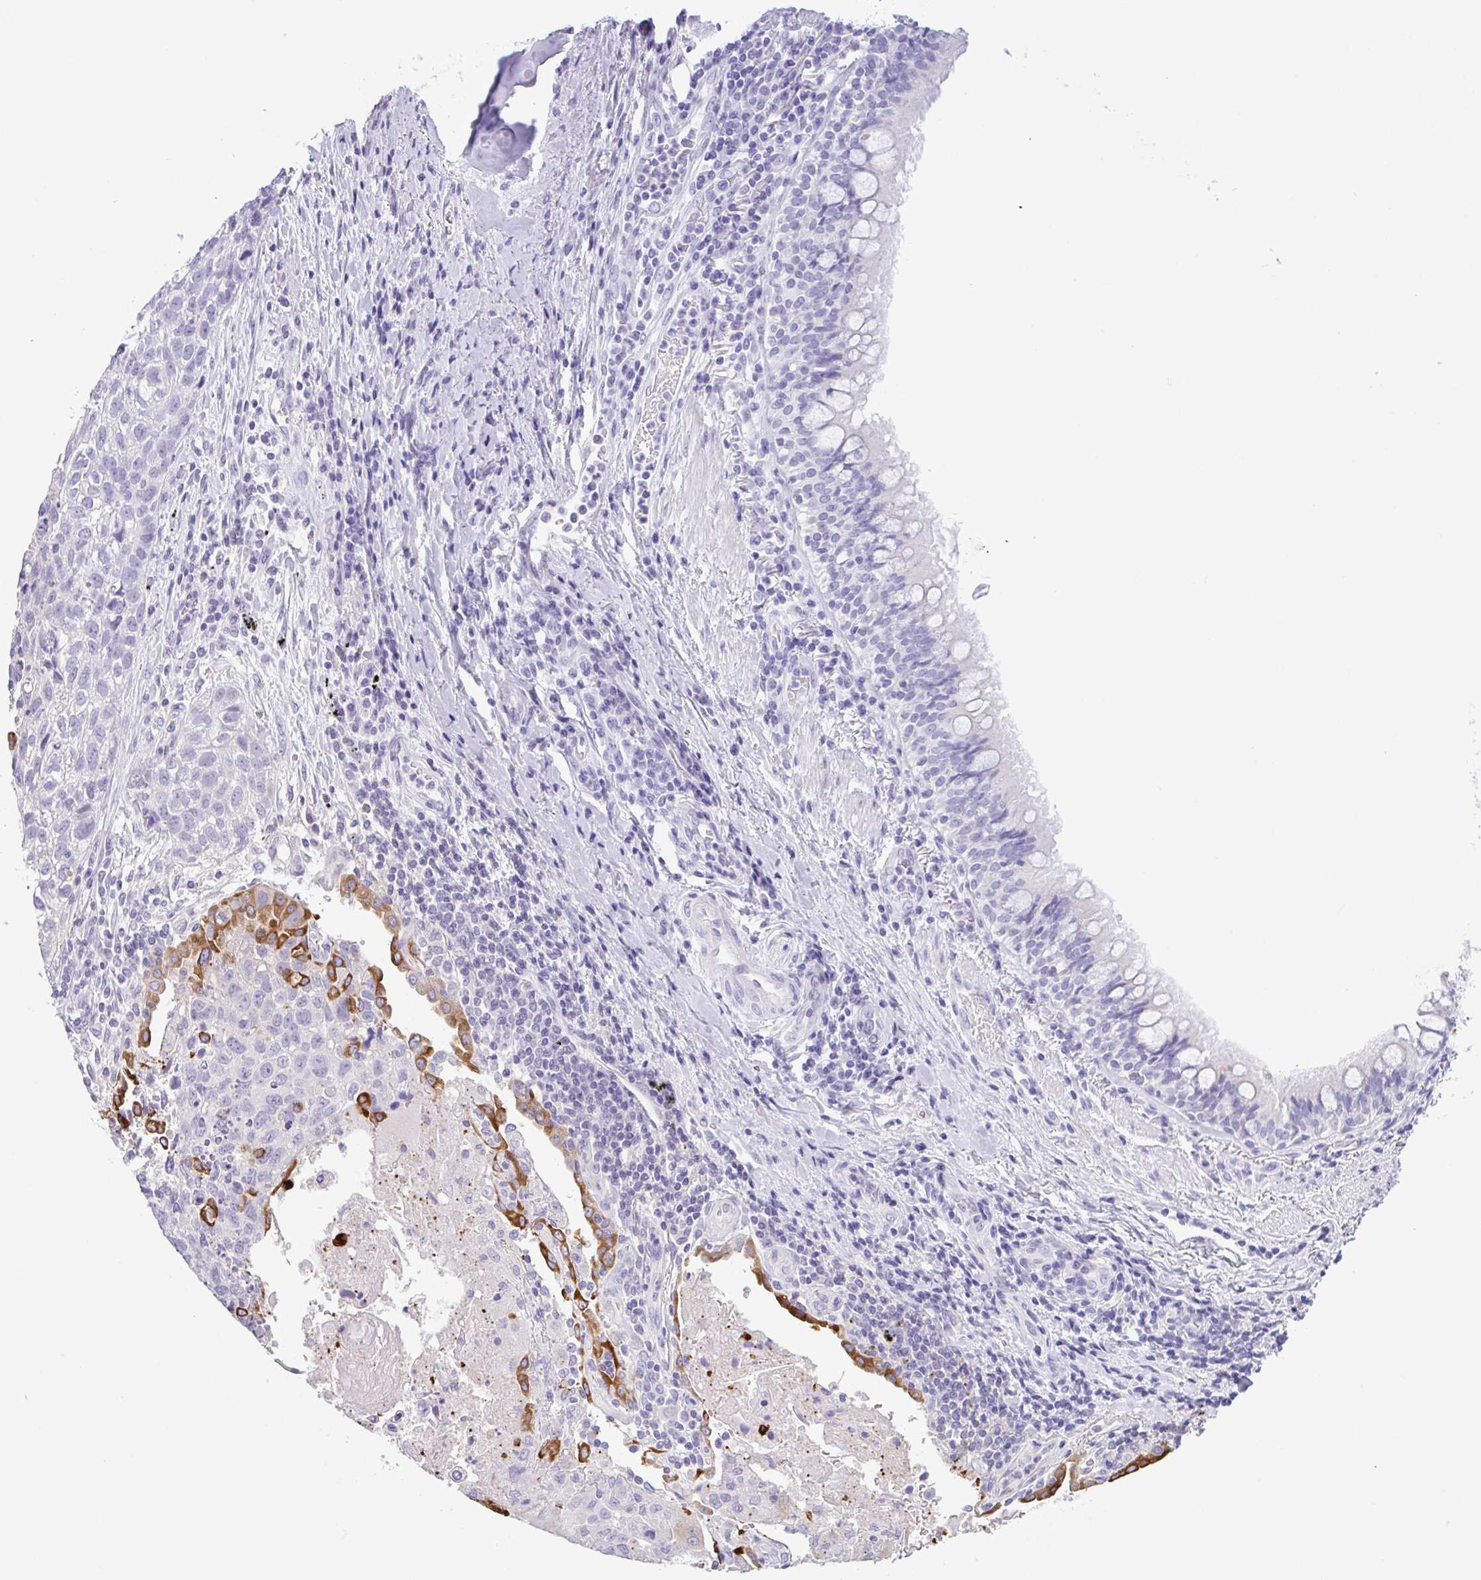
{"staining": {"intensity": "moderate", "quantity": "<25%", "location": "cytoplasmic/membranous"}, "tissue": "lung cancer", "cell_type": "Tumor cells", "image_type": "cancer", "snomed": [{"axis": "morphology", "description": "Squamous cell carcinoma, NOS"}, {"axis": "topography", "description": "Lung"}], "caption": "Immunohistochemistry (IHC) micrograph of neoplastic tissue: lung cancer stained using IHC demonstrates low levels of moderate protein expression localized specifically in the cytoplasmic/membranous of tumor cells, appearing as a cytoplasmic/membranous brown color.", "gene": "CTSE", "patient": {"sex": "male", "age": 74}}